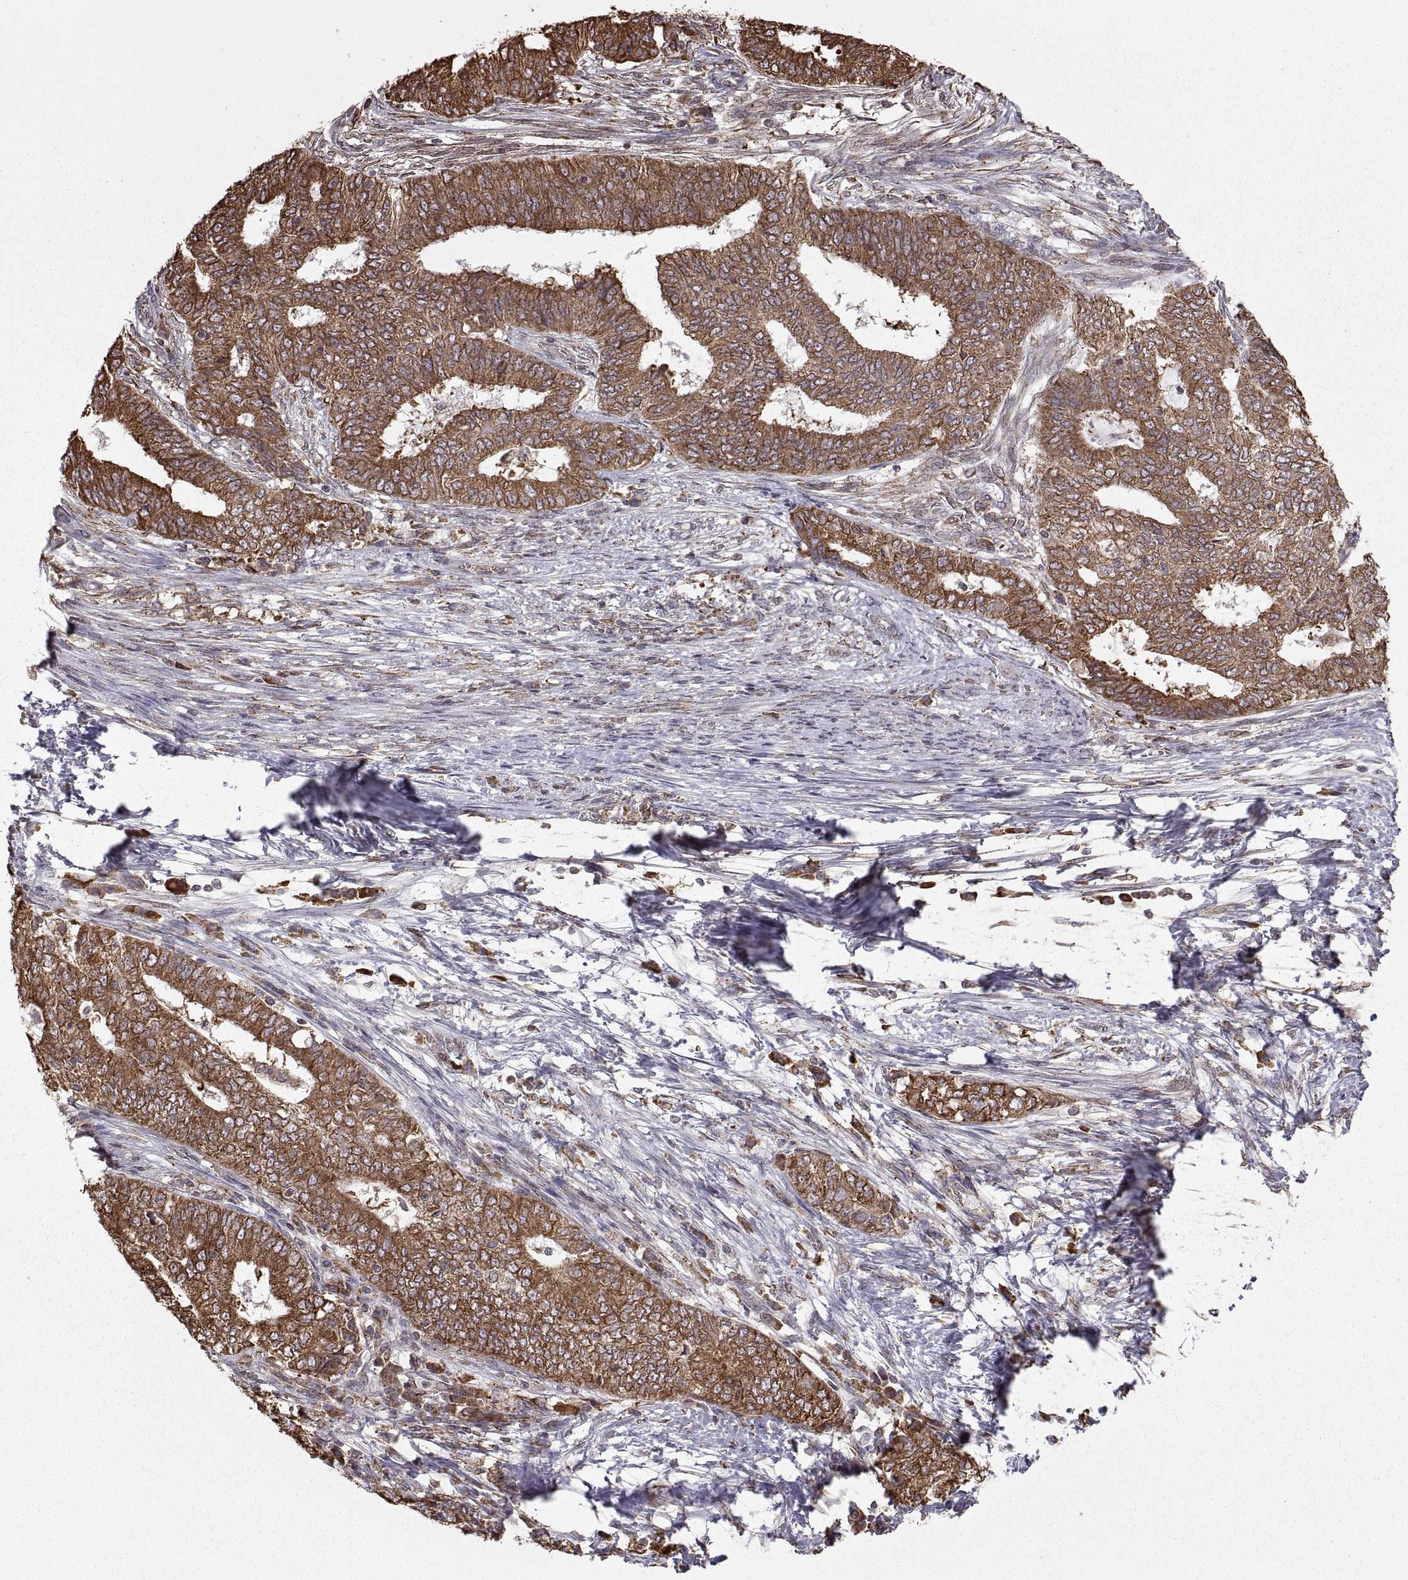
{"staining": {"intensity": "strong", "quantity": "25%-75%", "location": "cytoplasmic/membranous"}, "tissue": "endometrial cancer", "cell_type": "Tumor cells", "image_type": "cancer", "snomed": [{"axis": "morphology", "description": "Adenocarcinoma, NOS"}, {"axis": "topography", "description": "Endometrium"}], "caption": "IHC of human endometrial cancer (adenocarcinoma) displays high levels of strong cytoplasmic/membranous staining in approximately 25%-75% of tumor cells.", "gene": "PDIA3", "patient": {"sex": "female", "age": 62}}